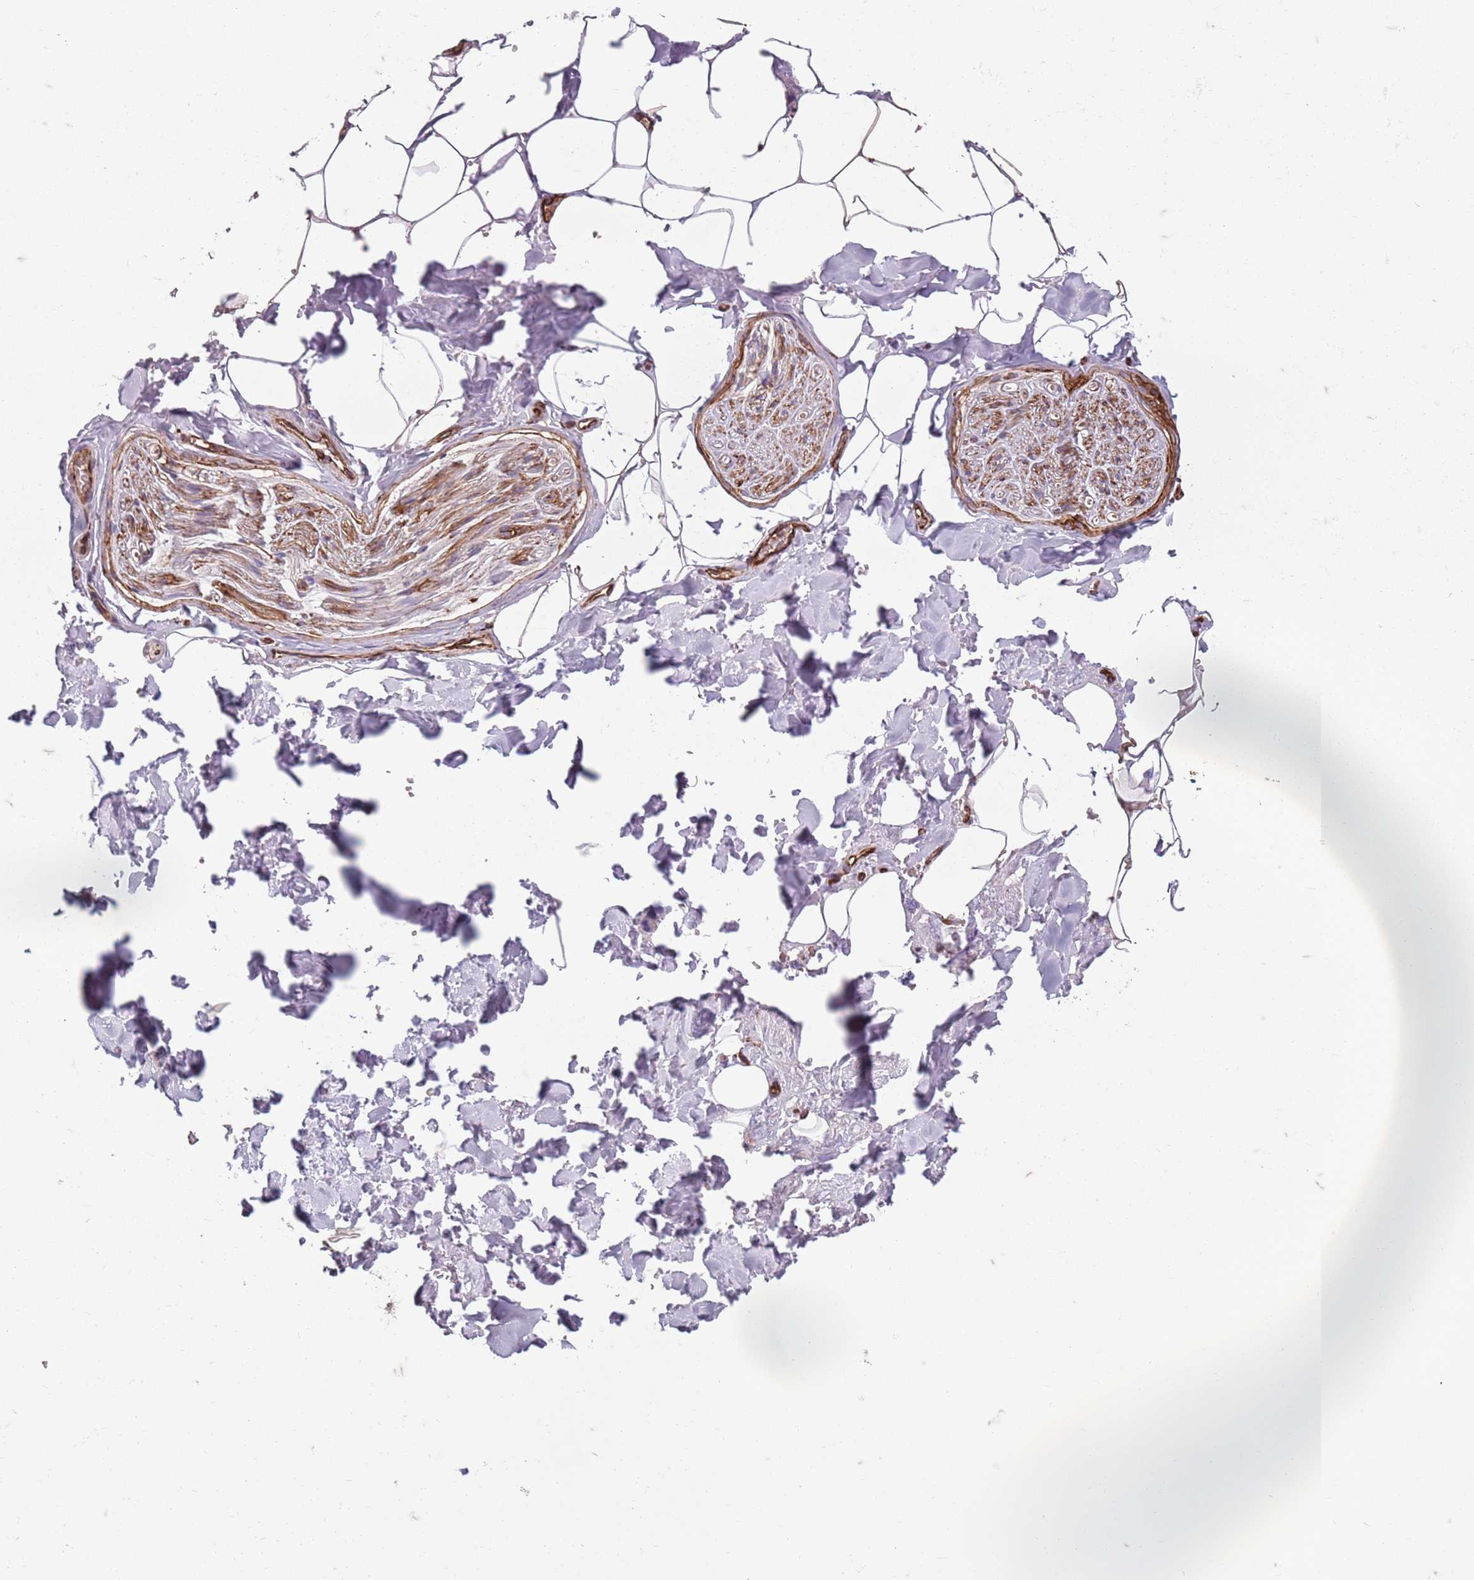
{"staining": {"intensity": "strong", "quantity": "25%-75%", "location": "cytoplasmic/membranous"}, "tissue": "adipose tissue", "cell_type": "Adipocytes", "image_type": "normal", "snomed": [{"axis": "morphology", "description": "Normal tissue, NOS"}, {"axis": "topography", "description": "Salivary gland"}, {"axis": "topography", "description": "Peripheral nerve tissue"}], "caption": "IHC image of benign adipose tissue: human adipose tissue stained using immunohistochemistry reveals high levels of strong protein expression localized specifically in the cytoplasmic/membranous of adipocytes, appearing as a cytoplasmic/membranous brown color.", "gene": "TAS2R38", "patient": {"sex": "male", "age": 38}}